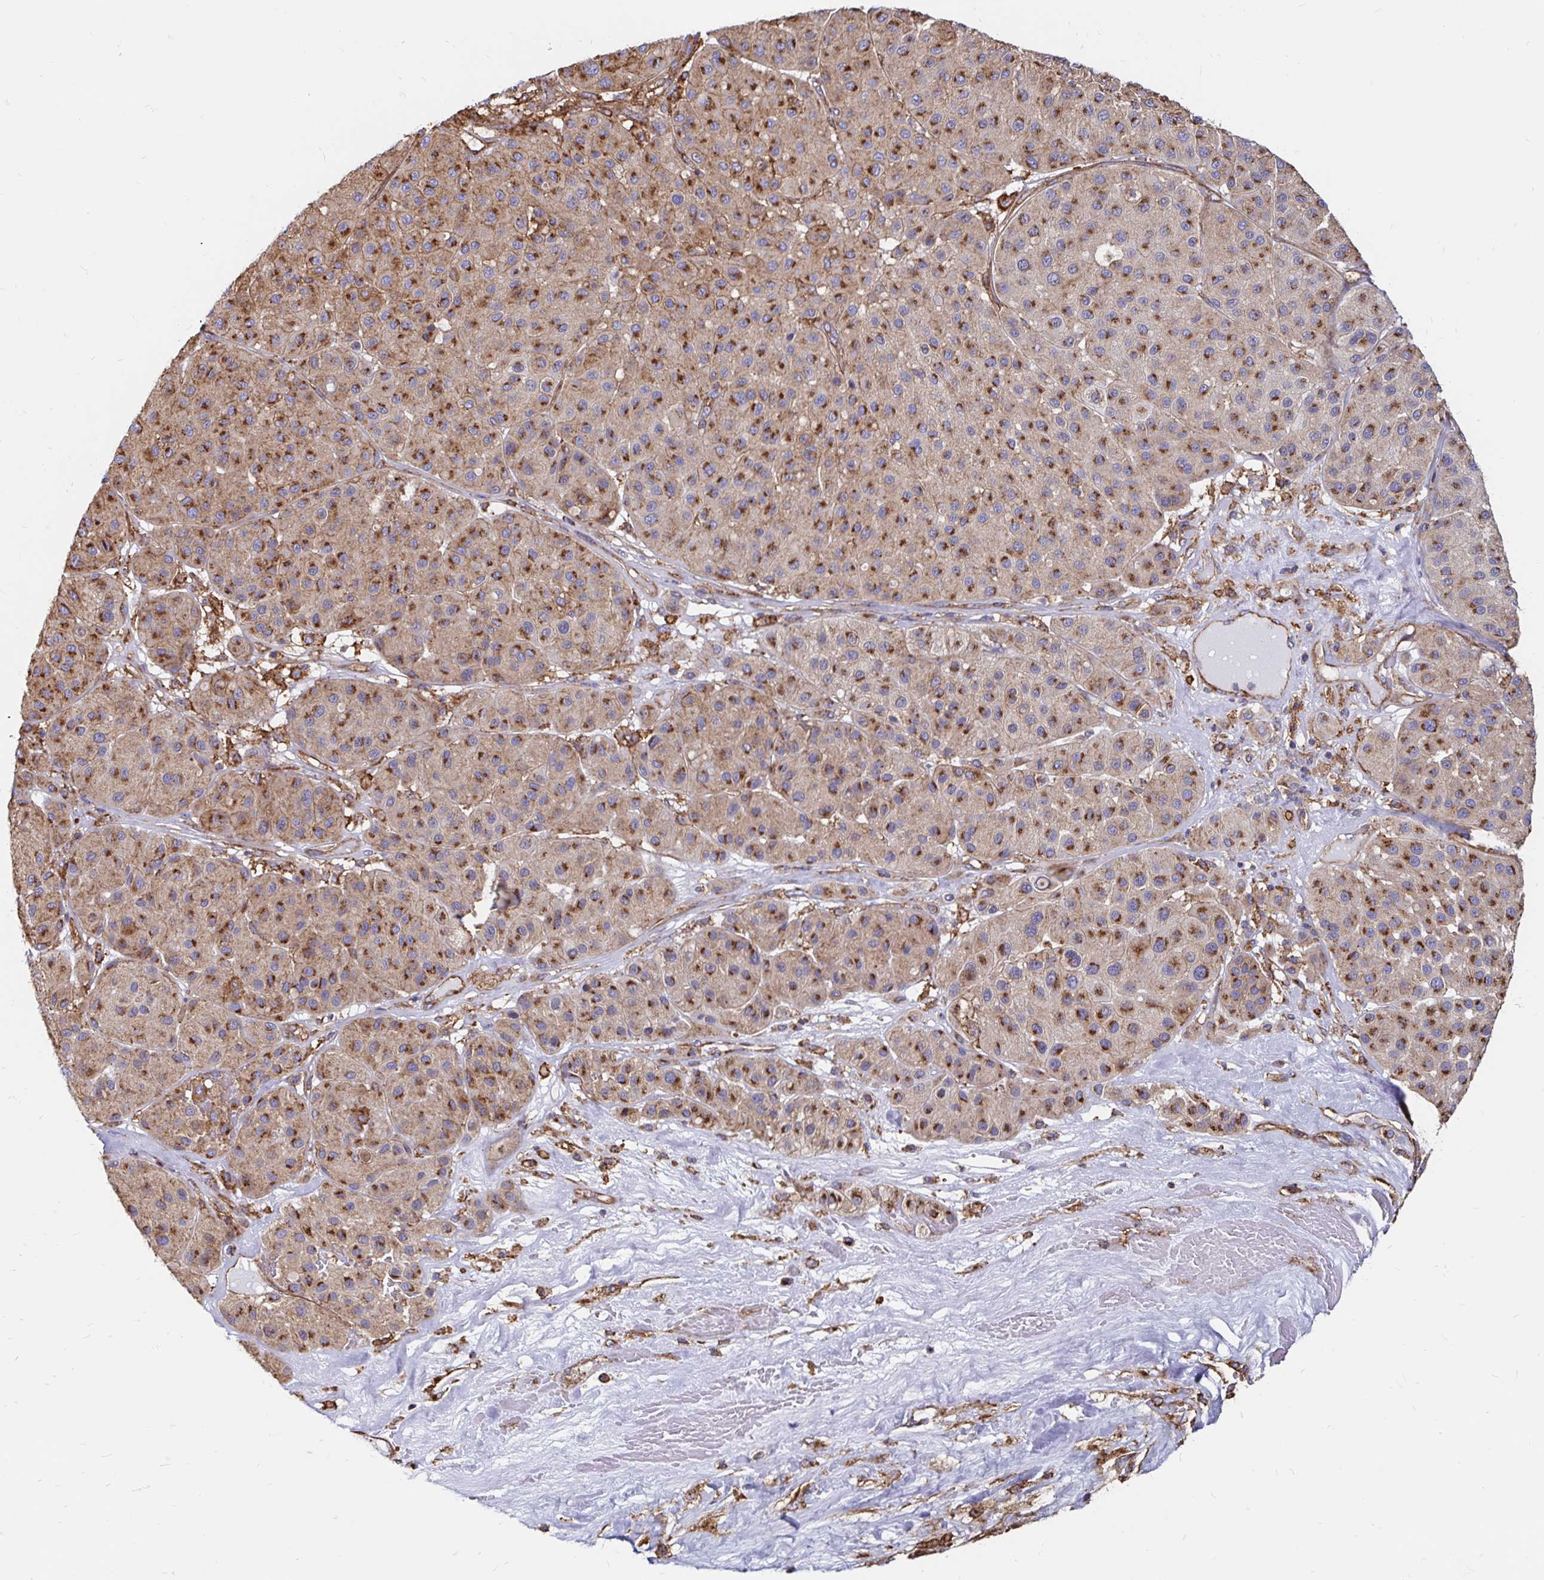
{"staining": {"intensity": "moderate", "quantity": ">75%", "location": "cytoplasmic/membranous"}, "tissue": "melanoma", "cell_type": "Tumor cells", "image_type": "cancer", "snomed": [{"axis": "morphology", "description": "Malignant melanoma, Metastatic site"}, {"axis": "topography", "description": "Smooth muscle"}], "caption": "IHC of melanoma reveals medium levels of moderate cytoplasmic/membranous expression in approximately >75% of tumor cells.", "gene": "CLTC", "patient": {"sex": "male", "age": 41}}